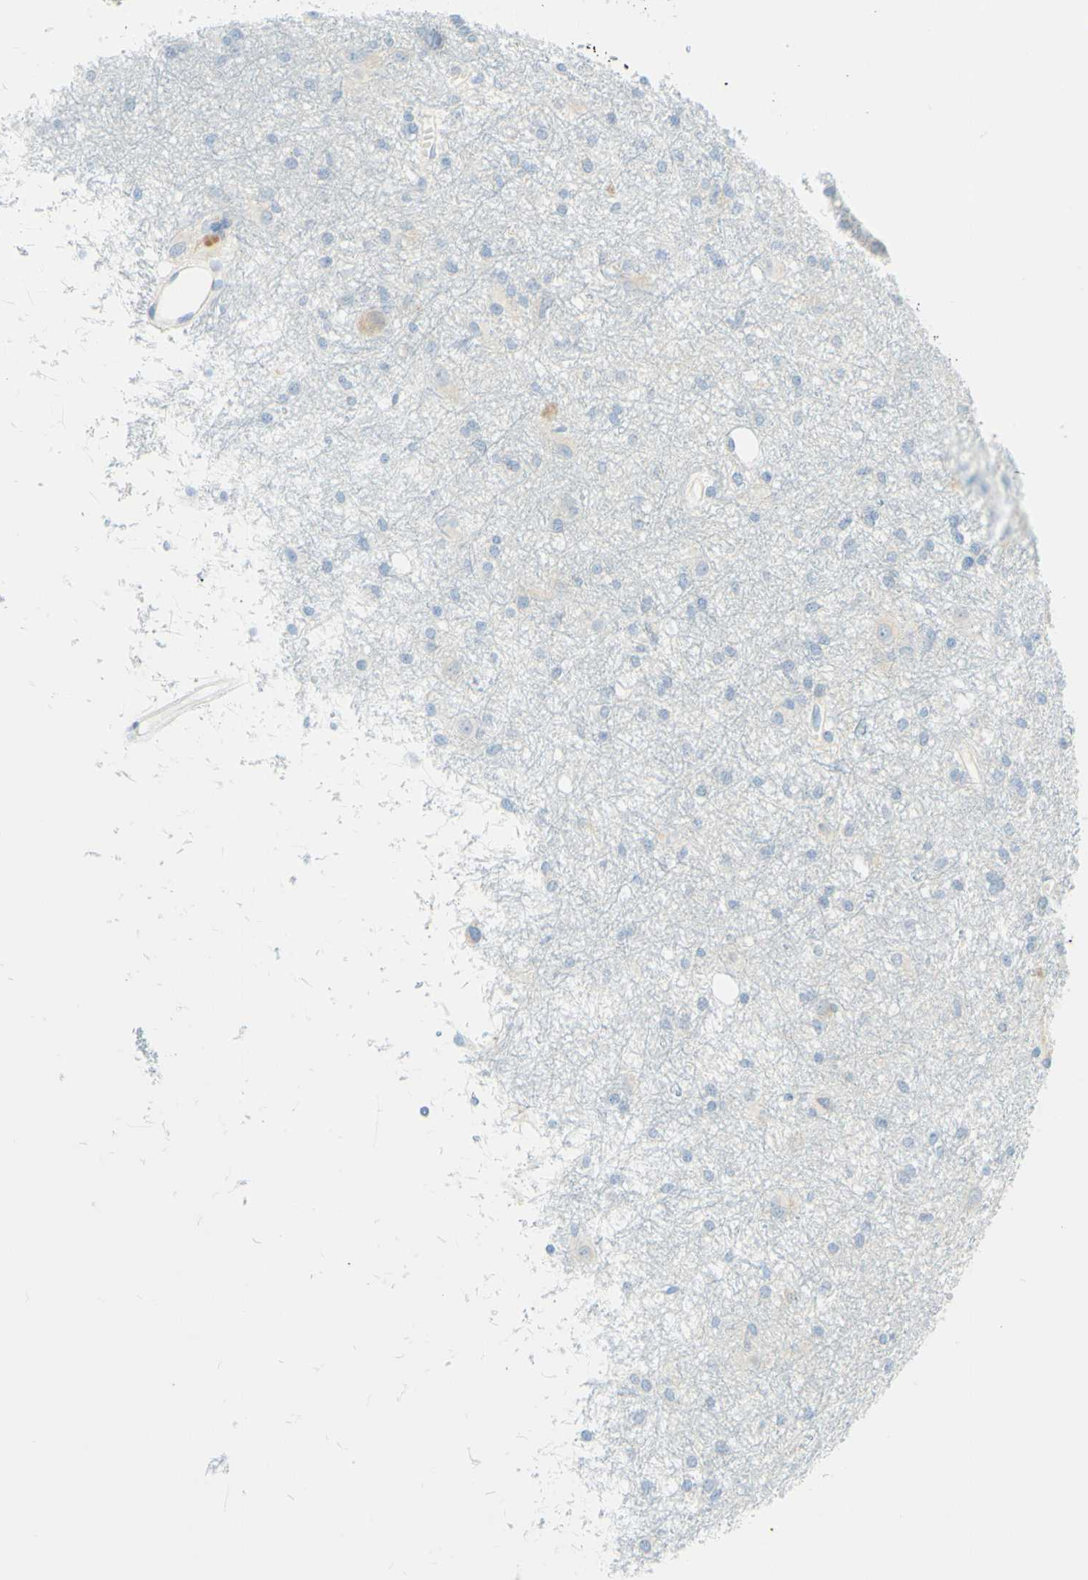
{"staining": {"intensity": "negative", "quantity": "none", "location": "none"}, "tissue": "glioma", "cell_type": "Tumor cells", "image_type": "cancer", "snomed": [{"axis": "morphology", "description": "Glioma, malignant, High grade"}, {"axis": "topography", "description": "Brain"}], "caption": "Human glioma stained for a protein using immunohistochemistry demonstrates no expression in tumor cells.", "gene": "LAT", "patient": {"sex": "female", "age": 59}}